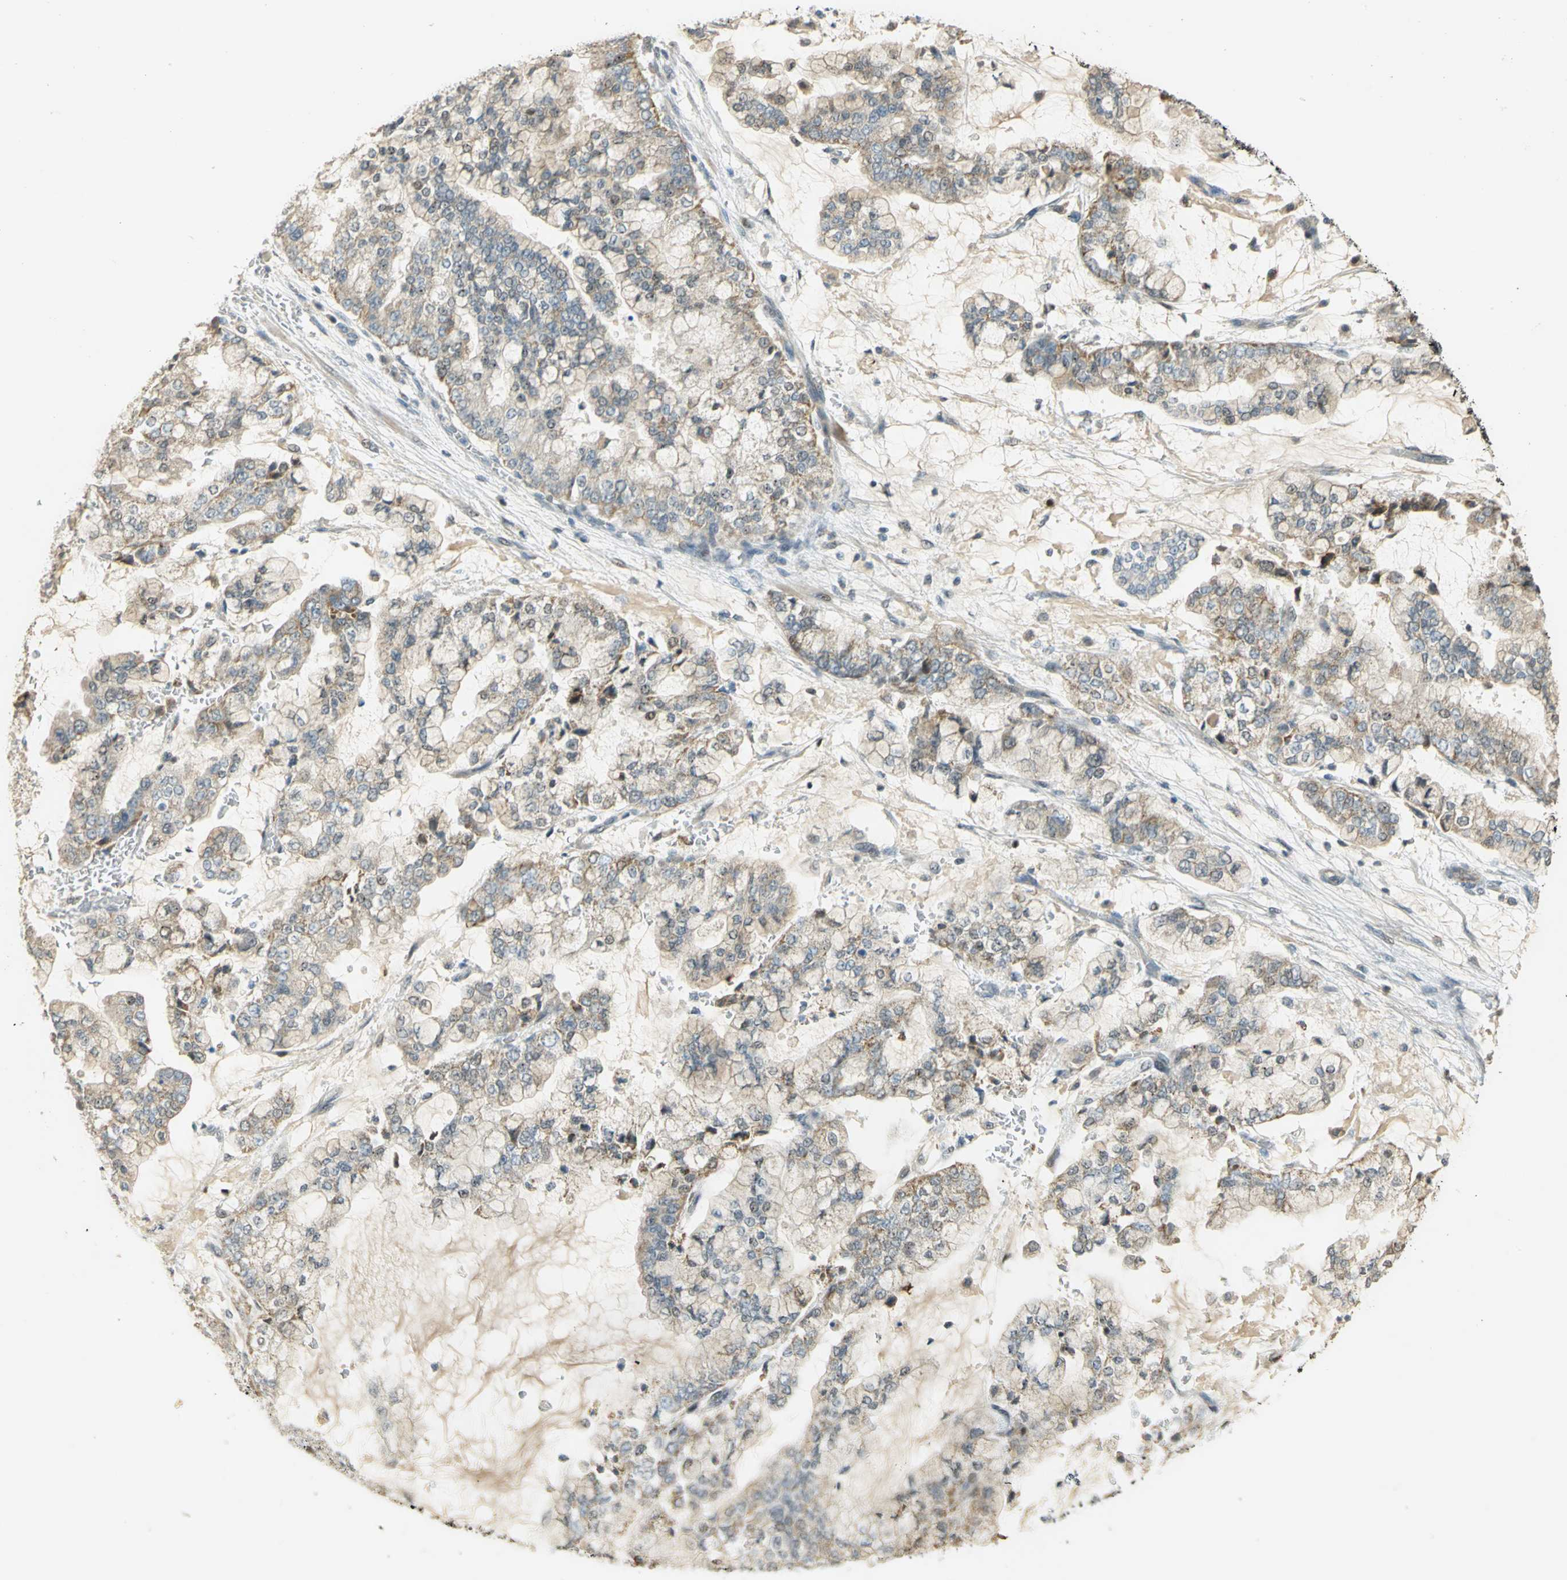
{"staining": {"intensity": "weak", "quantity": ">75%", "location": "cytoplasmic/membranous"}, "tissue": "stomach cancer", "cell_type": "Tumor cells", "image_type": "cancer", "snomed": [{"axis": "morphology", "description": "Normal tissue, NOS"}, {"axis": "morphology", "description": "Adenocarcinoma, NOS"}, {"axis": "topography", "description": "Stomach, upper"}, {"axis": "topography", "description": "Stomach"}], "caption": "Protein positivity by IHC exhibits weak cytoplasmic/membranous expression in about >75% of tumor cells in stomach cancer.", "gene": "HDHD5", "patient": {"sex": "male", "age": 76}}